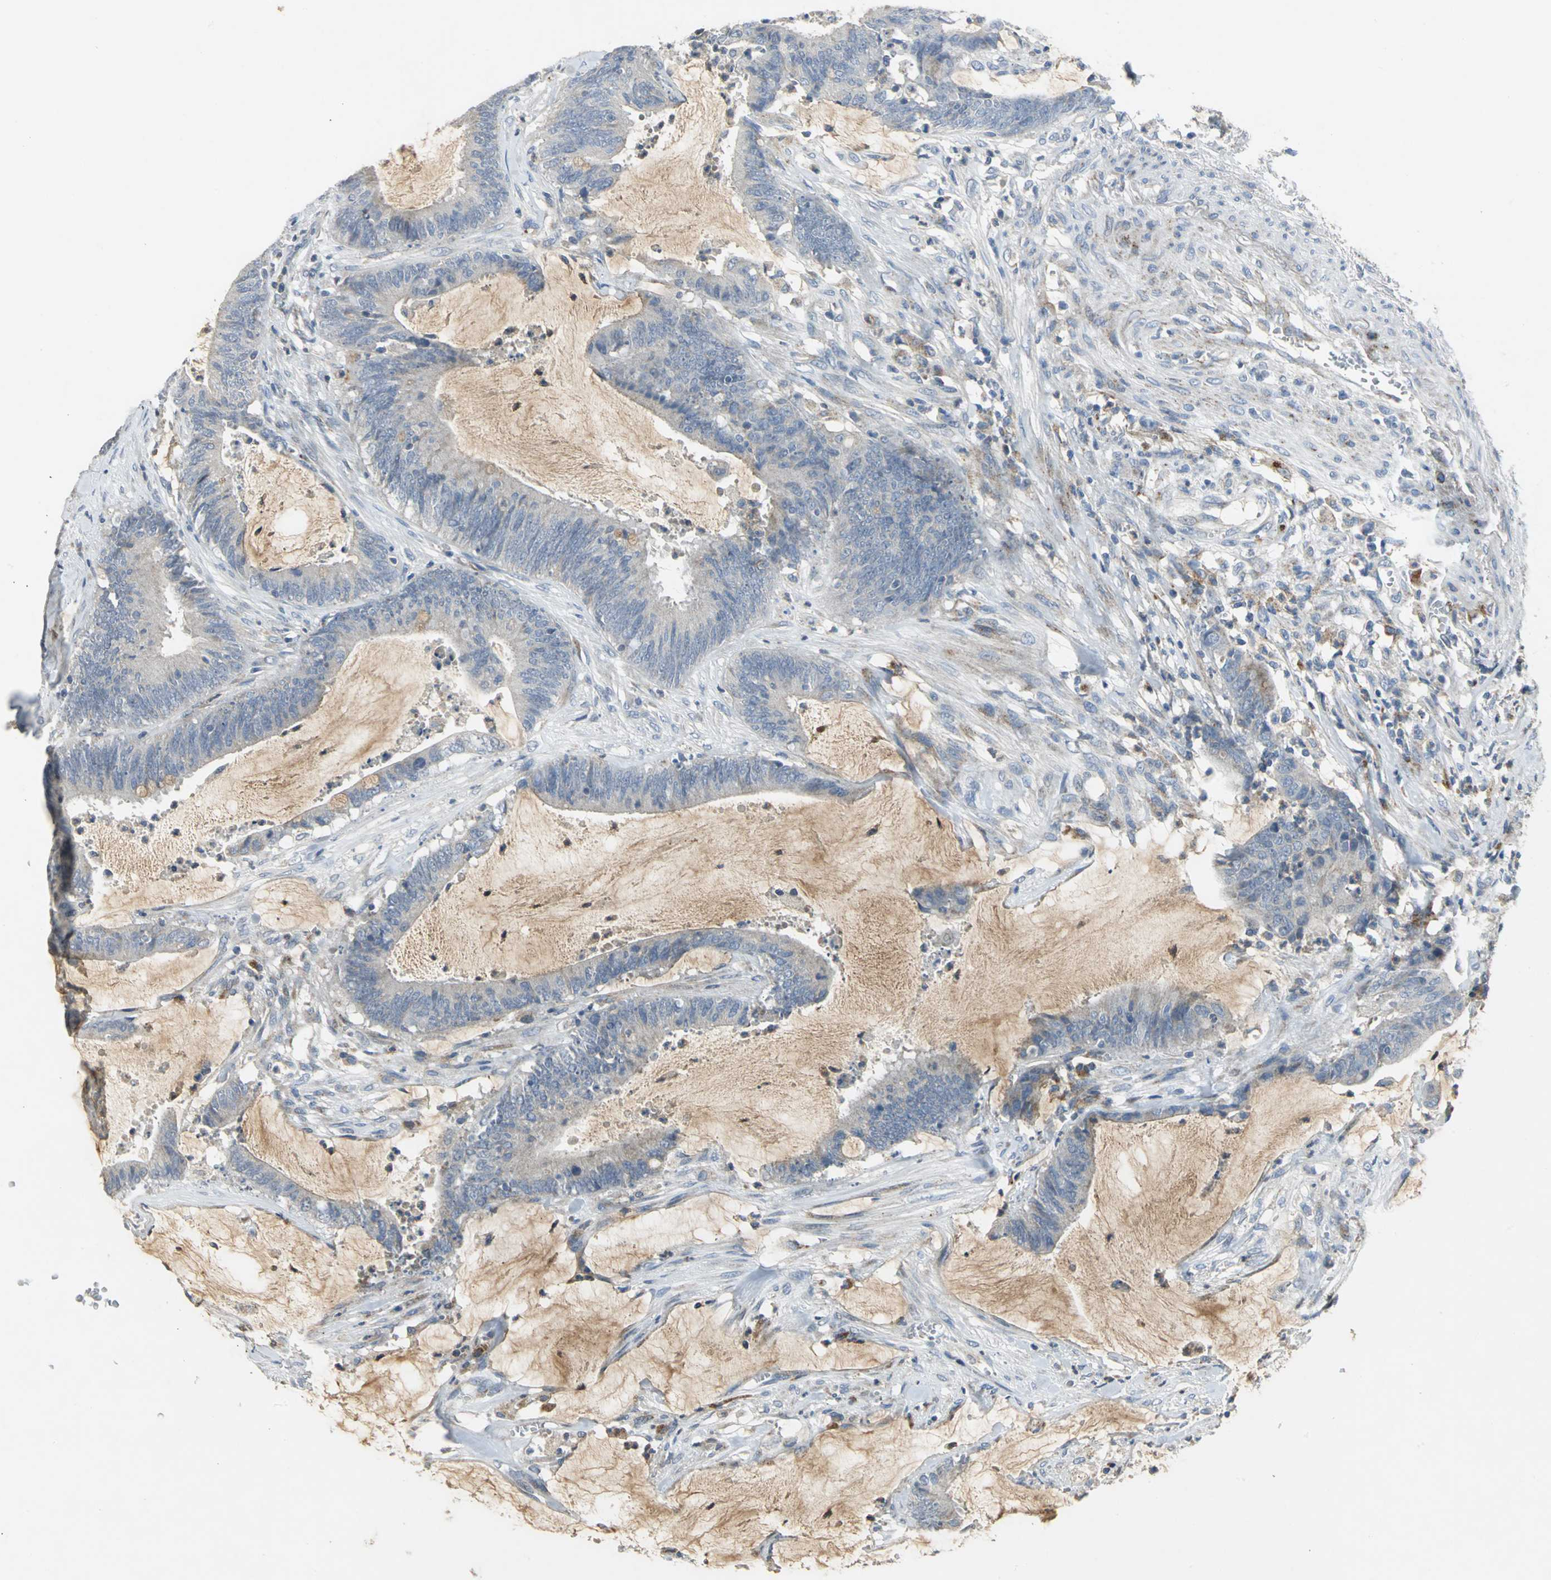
{"staining": {"intensity": "weak", "quantity": "25%-75%", "location": "cytoplasmic/membranous"}, "tissue": "colorectal cancer", "cell_type": "Tumor cells", "image_type": "cancer", "snomed": [{"axis": "morphology", "description": "Adenocarcinoma, NOS"}, {"axis": "topography", "description": "Rectum"}], "caption": "The photomicrograph shows staining of colorectal cancer, revealing weak cytoplasmic/membranous protein expression (brown color) within tumor cells.", "gene": "SPPL2B", "patient": {"sex": "female", "age": 66}}